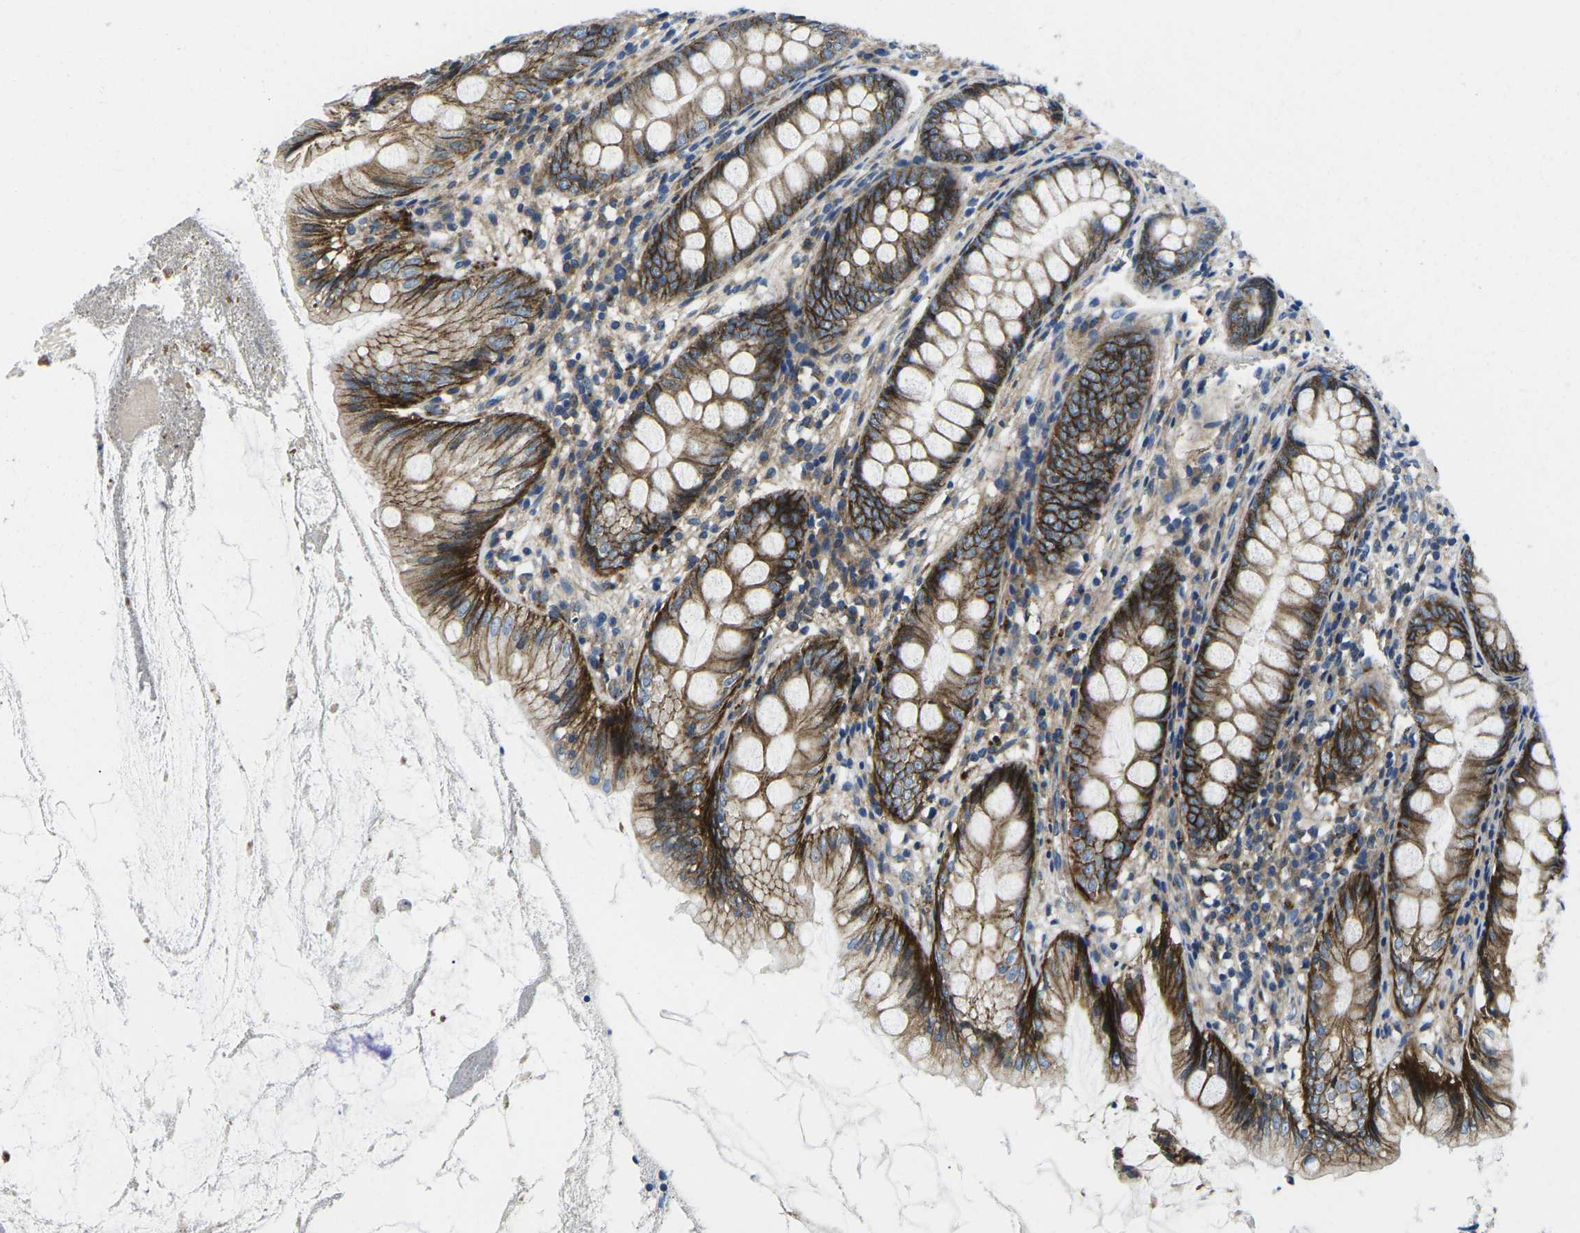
{"staining": {"intensity": "strong", "quantity": ">75%", "location": "cytoplasmic/membranous"}, "tissue": "appendix", "cell_type": "Glandular cells", "image_type": "normal", "snomed": [{"axis": "morphology", "description": "Normal tissue, NOS"}, {"axis": "topography", "description": "Appendix"}], "caption": "Protein expression analysis of unremarkable appendix exhibits strong cytoplasmic/membranous expression in approximately >75% of glandular cells.", "gene": "DLG1", "patient": {"sex": "female", "age": 77}}